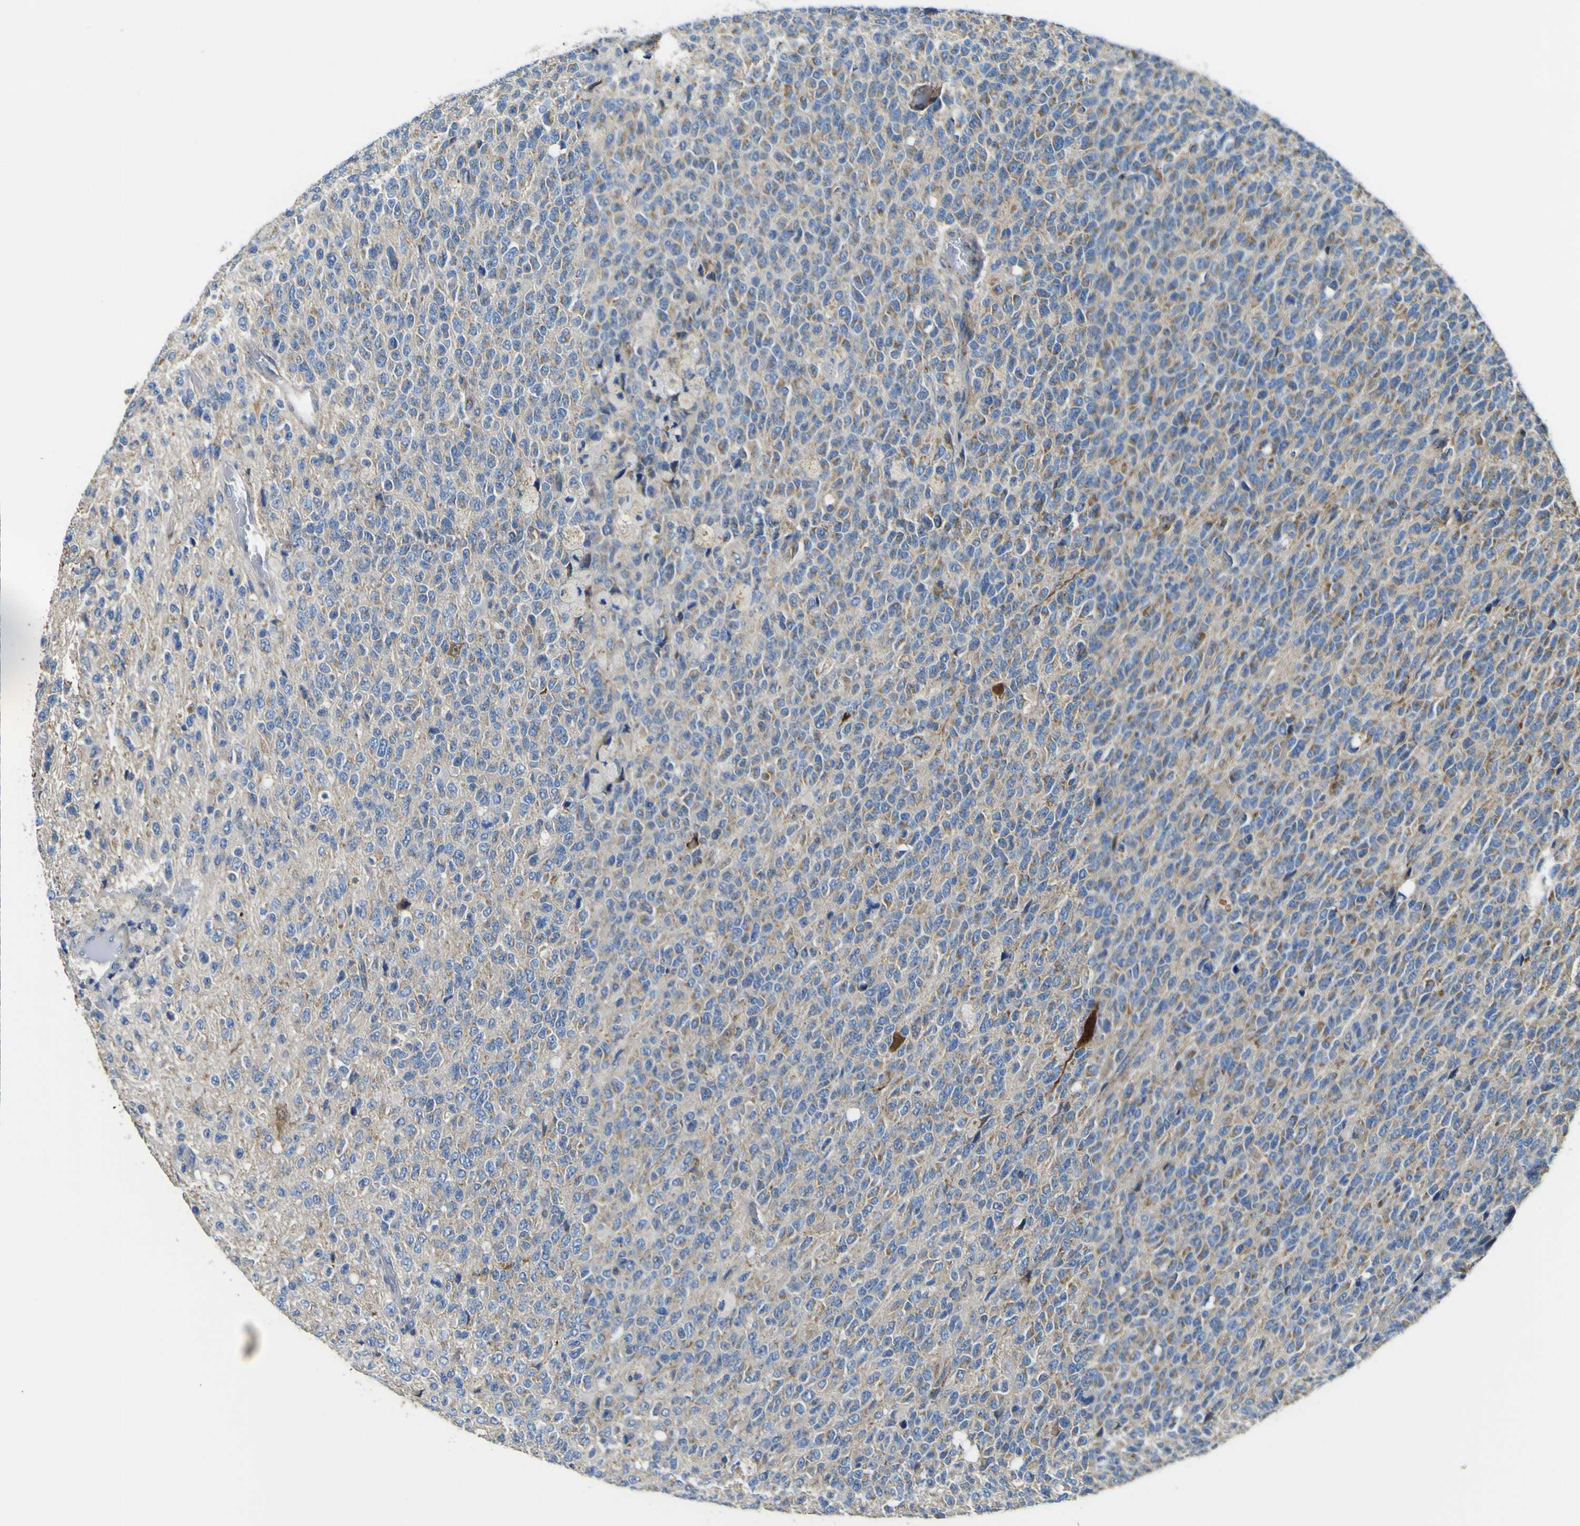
{"staining": {"intensity": "moderate", "quantity": "<25%", "location": "cytoplasmic/membranous"}, "tissue": "glioma", "cell_type": "Tumor cells", "image_type": "cancer", "snomed": [{"axis": "morphology", "description": "Glioma, malignant, High grade"}, {"axis": "topography", "description": "pancreas cauda"}], "caption": "IHC photomicrograph of neoplastic tissue: human glioma stained using IHC demonstrates low levels of moderate protein expression localized specifically in the cytoplasmic/membranous of tumor cells, appearing as a cytoplasmic/membranous brown color.", "gene": "ALDH18A1", "patient": {"sex": "male", "age": 60}}